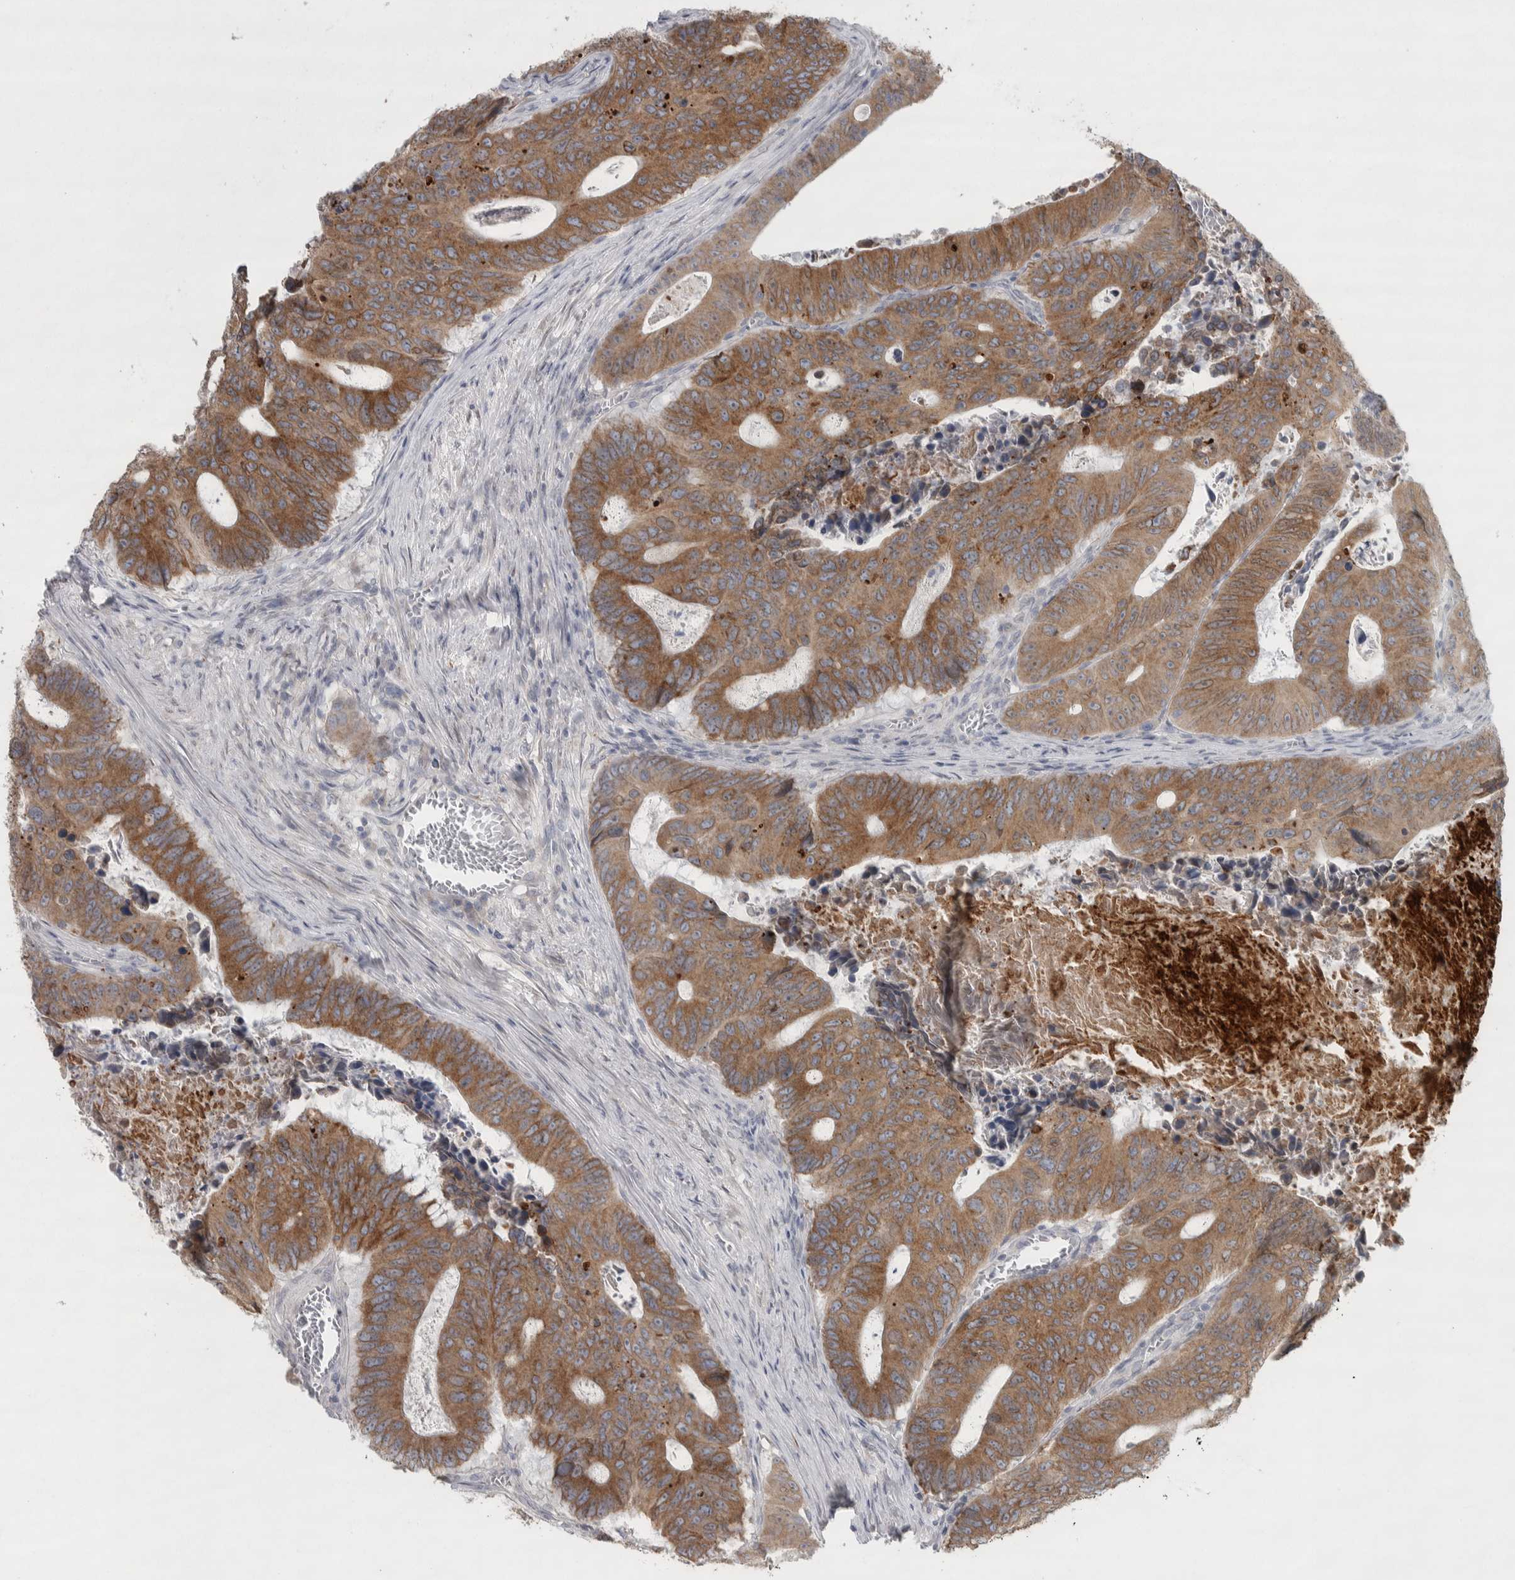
{"staining": {"intensity": "moderate", "quantity": ">75%", "location": "cytoplasmic/membranous"}, "tissue": "colorectal cancer", "cell_type": "Tumor cells", "image_type": "cancer", "snomed": [{"axis": "morphology", "description": "Adenocarcinoma, NOS"}, {"axis": "topography", "description": "Colon"}], "caption": "The immunohistochemical stain highlights moderate cytoplasmic/membranous staining in tumor cells of colorectal cancer tissue.", "gene": "SIGMAR1", "patient": {"sex": "male", "age": 87}}